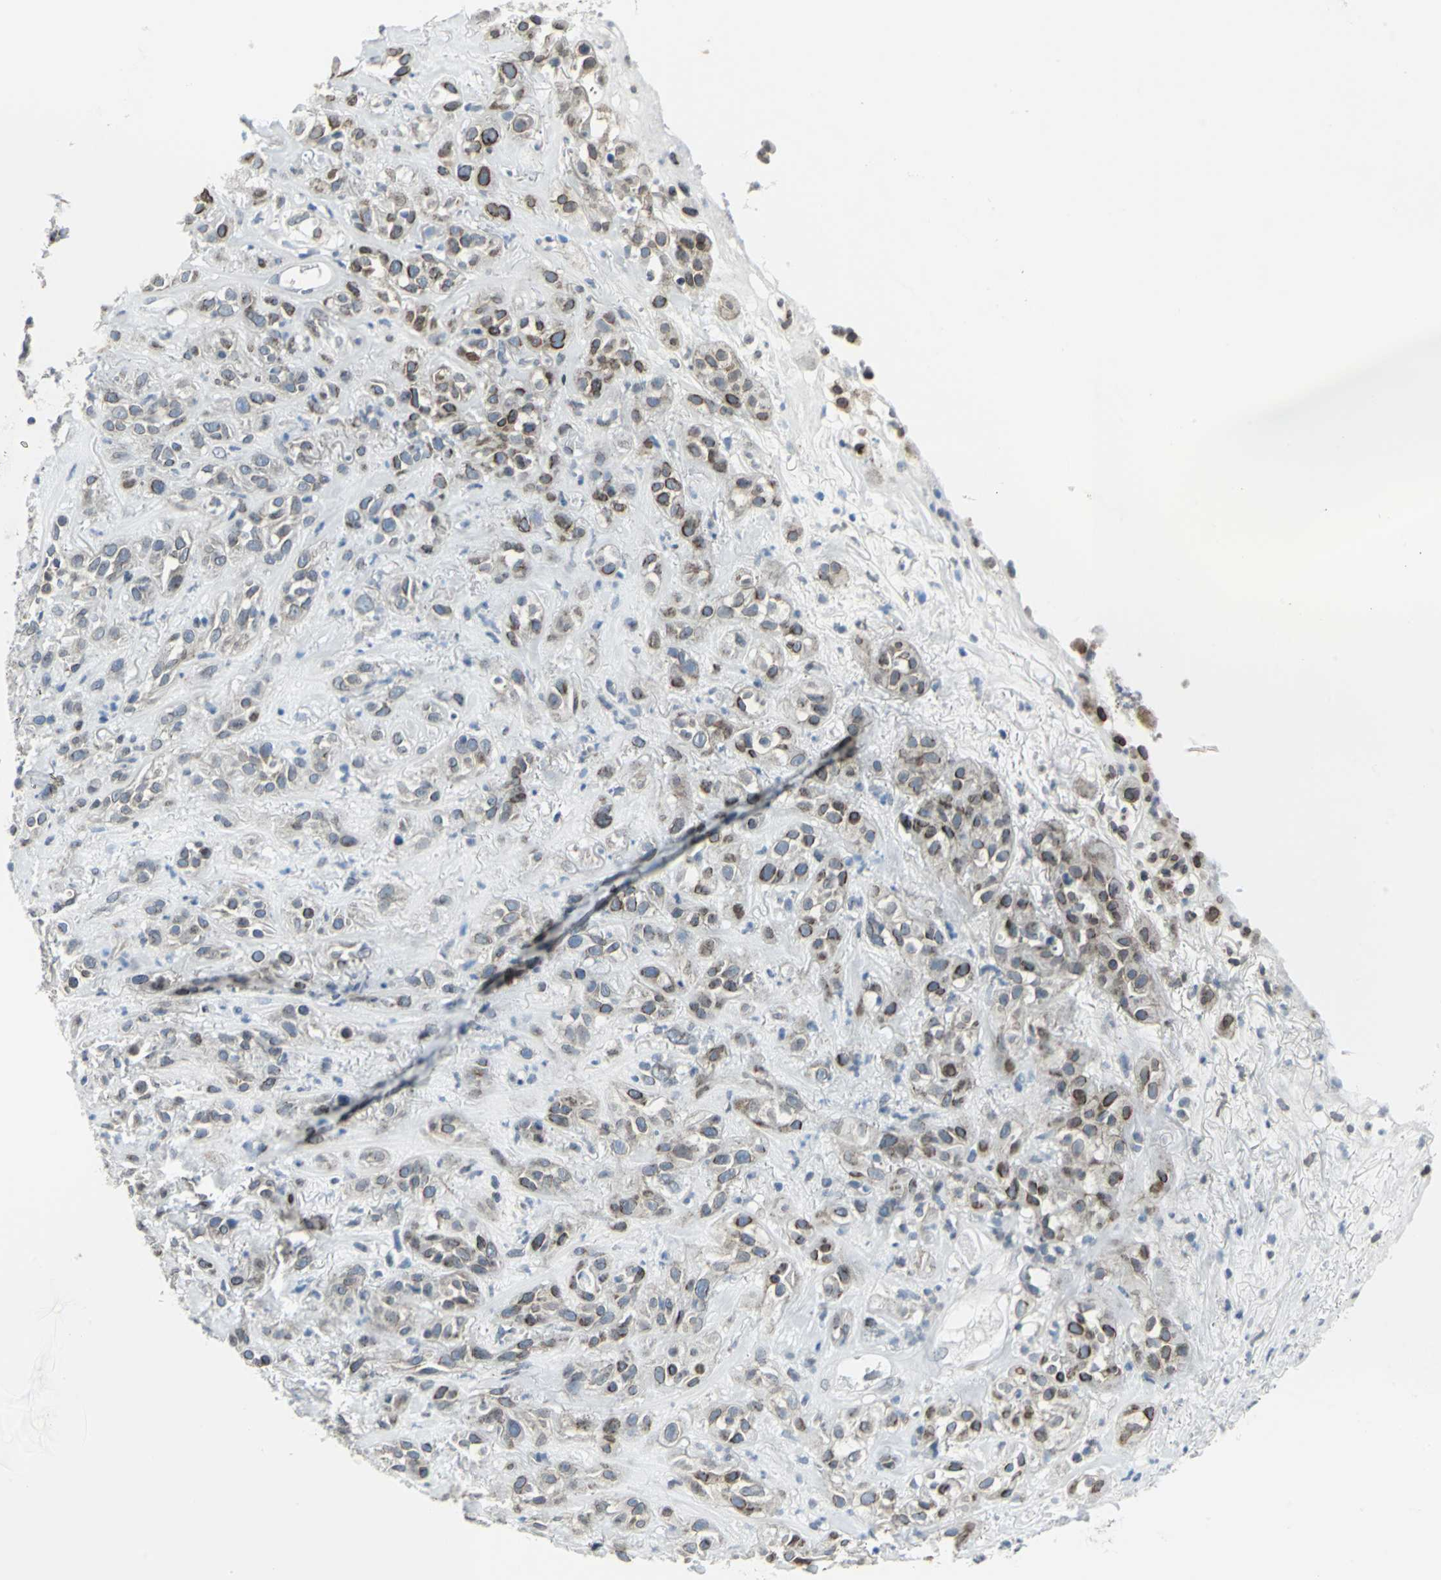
{"staining": {"intensity": "moderate", "quantity": ">75%", "location": "cytoplasmic/membranous,nuclear"}, "tissue": "head and neck cancer", "cell_type": "Tumor cells", "image_type": "cancer", "snomed": [{"axis": "morphology", "description": "Squamous cell carcinoma, NOS"}, {"axis": "topography", "description": "Head-Neck"}], "caption": "IHC micrograph of neoplastic tissue: head and neck cancer (squamous cell carcinoma) stained using immunohistochemistry (IHC) reveals medium levels of moderate protein expression localized specifically in the cytoplasmic/membranous and nuclear of tumor cells, appearing as a cytoplasmic/membranous and nuclear brown color.", "gene": "SNUPN", "patient": {"sex": "male", "age": 62}}